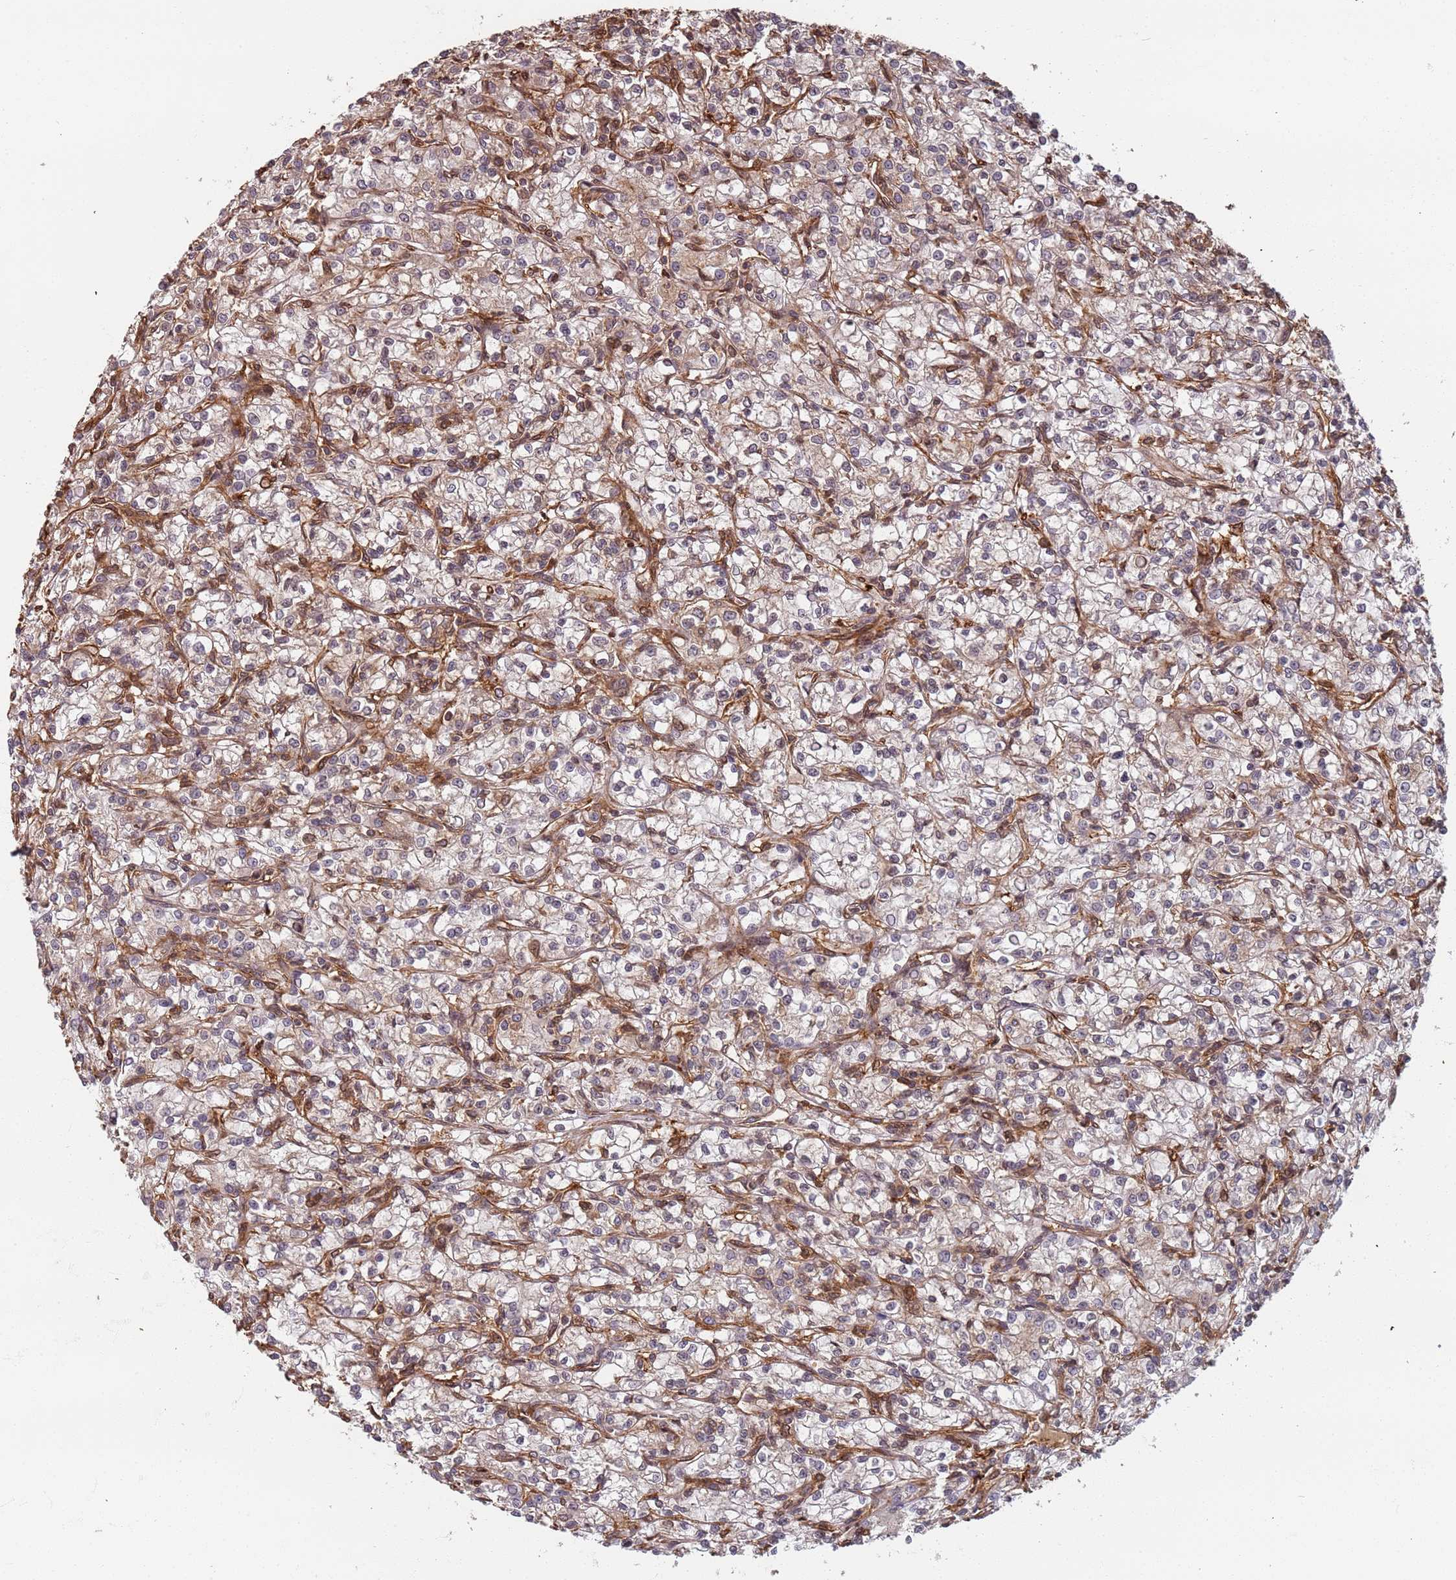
{"staining": {"intensity": "moderate", "quantity": "<25%", "location": "nuclear"}, "tissue": "renal cancer", "cell_type": "Tumor cells", "image_type": "cancer", "snomed": [{"axis": "morphology", "description": "Adenocarcinoma, NOS"}, {"axis": "topography", "description": "Kidney"}], "caption": "Protein expression analysis of human adenocarcinoma (renal) reveals moderate nuclear positivity in approximately <25% of tumor cells.", "gene": "SDCCAG8", "patient": {"sex": "female", "age": 59}}